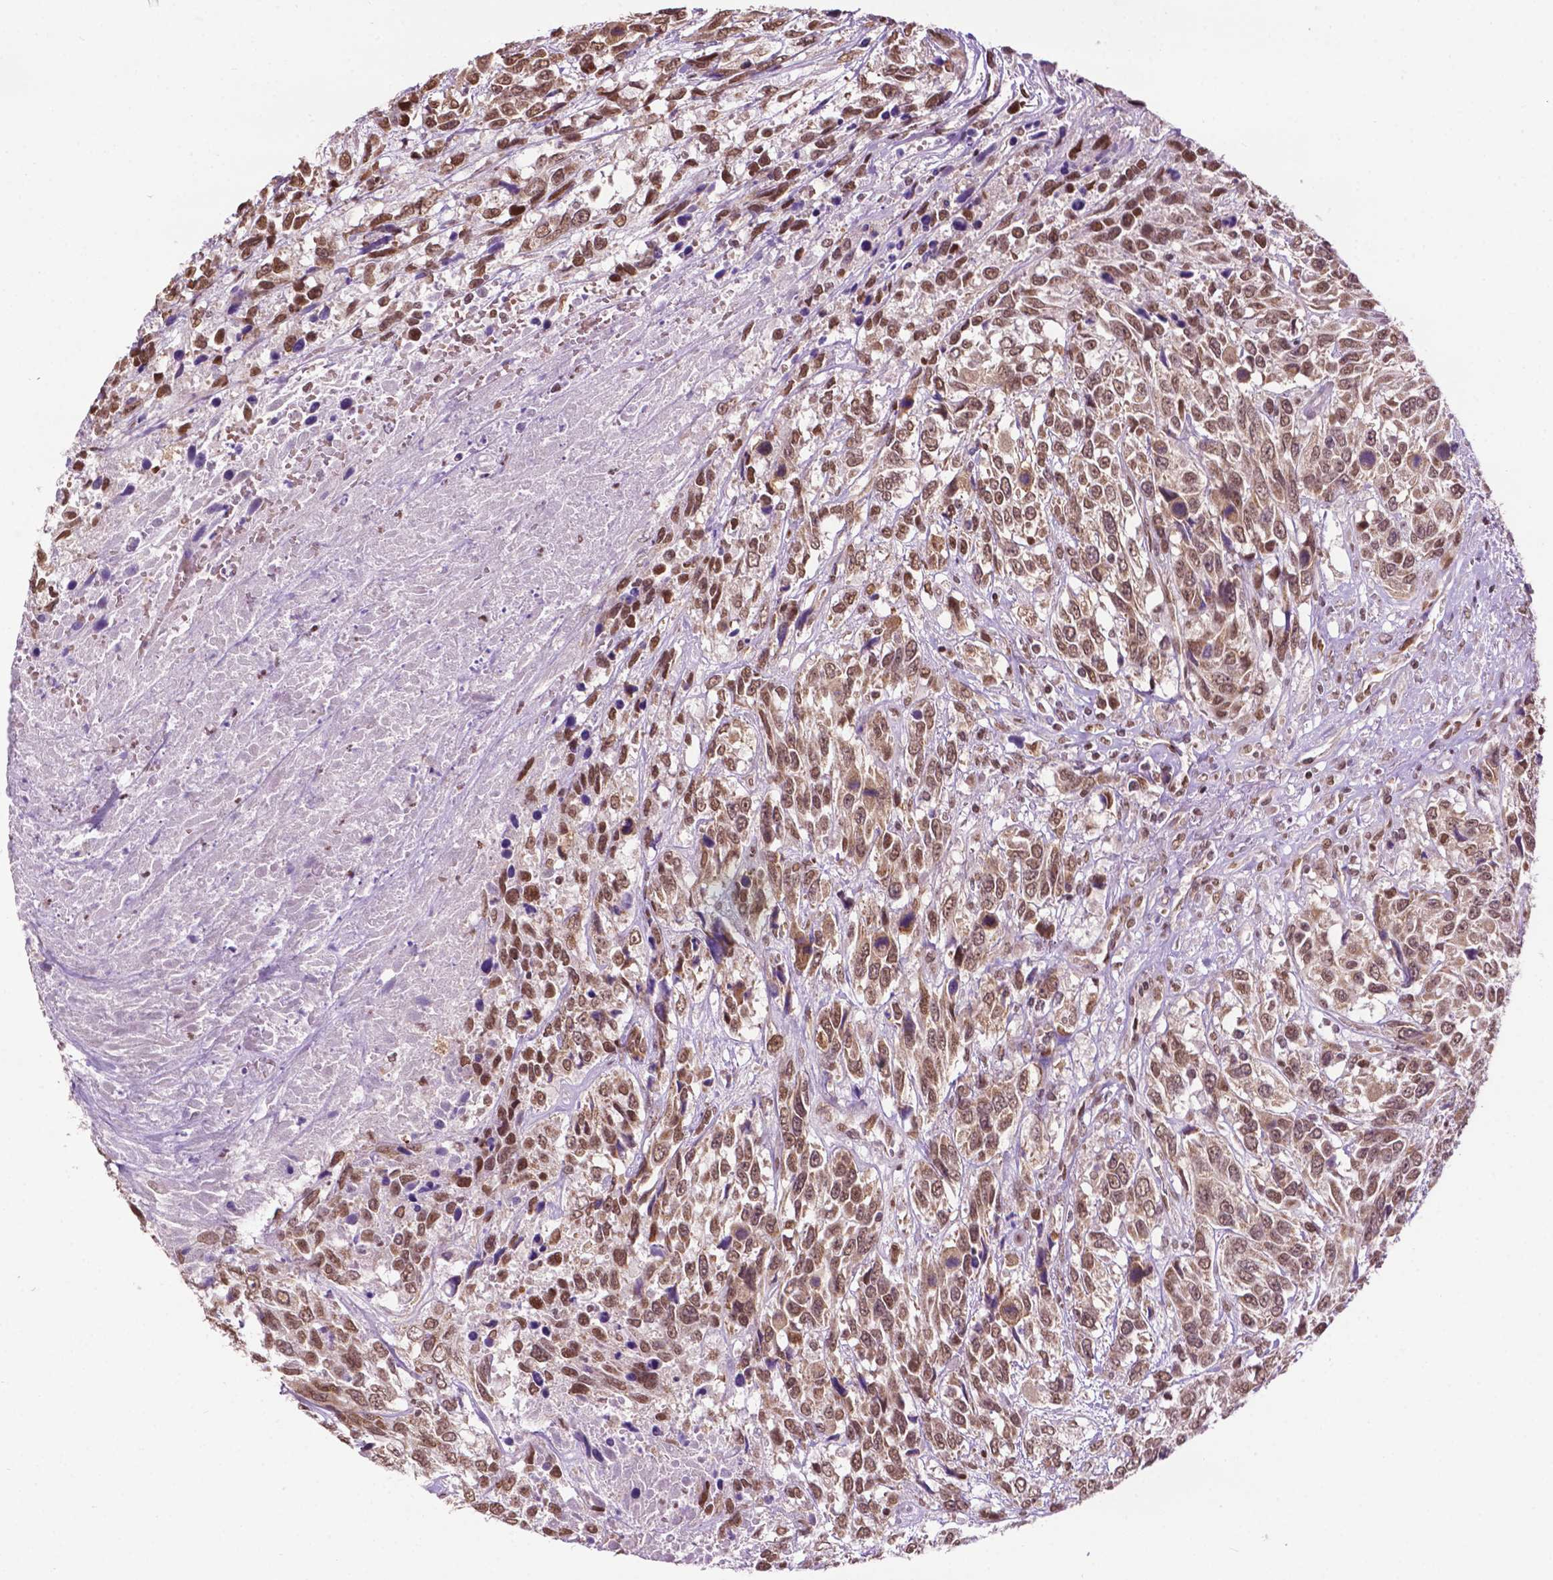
{"staining": {"intensity": "moderate", "quantity": ">75%", "location": "nuclear"}, "tissue": "urothelial cancer", "cell_type": "Tumor cells", "image_type": "cancer", "snomed": [{"axis": "morphology", "description": "Urothelial carcinoma, High grade"}, {"axis": "topography", "description": "Urinary bladder"}], "caption": "Human urothelial cancer stained with a brown dye reveals moderate nuclear positive staining in approximately >75% of tumor cells.", "gene": "COL23A1", "patient": {"sex": "female", "age": 70}}